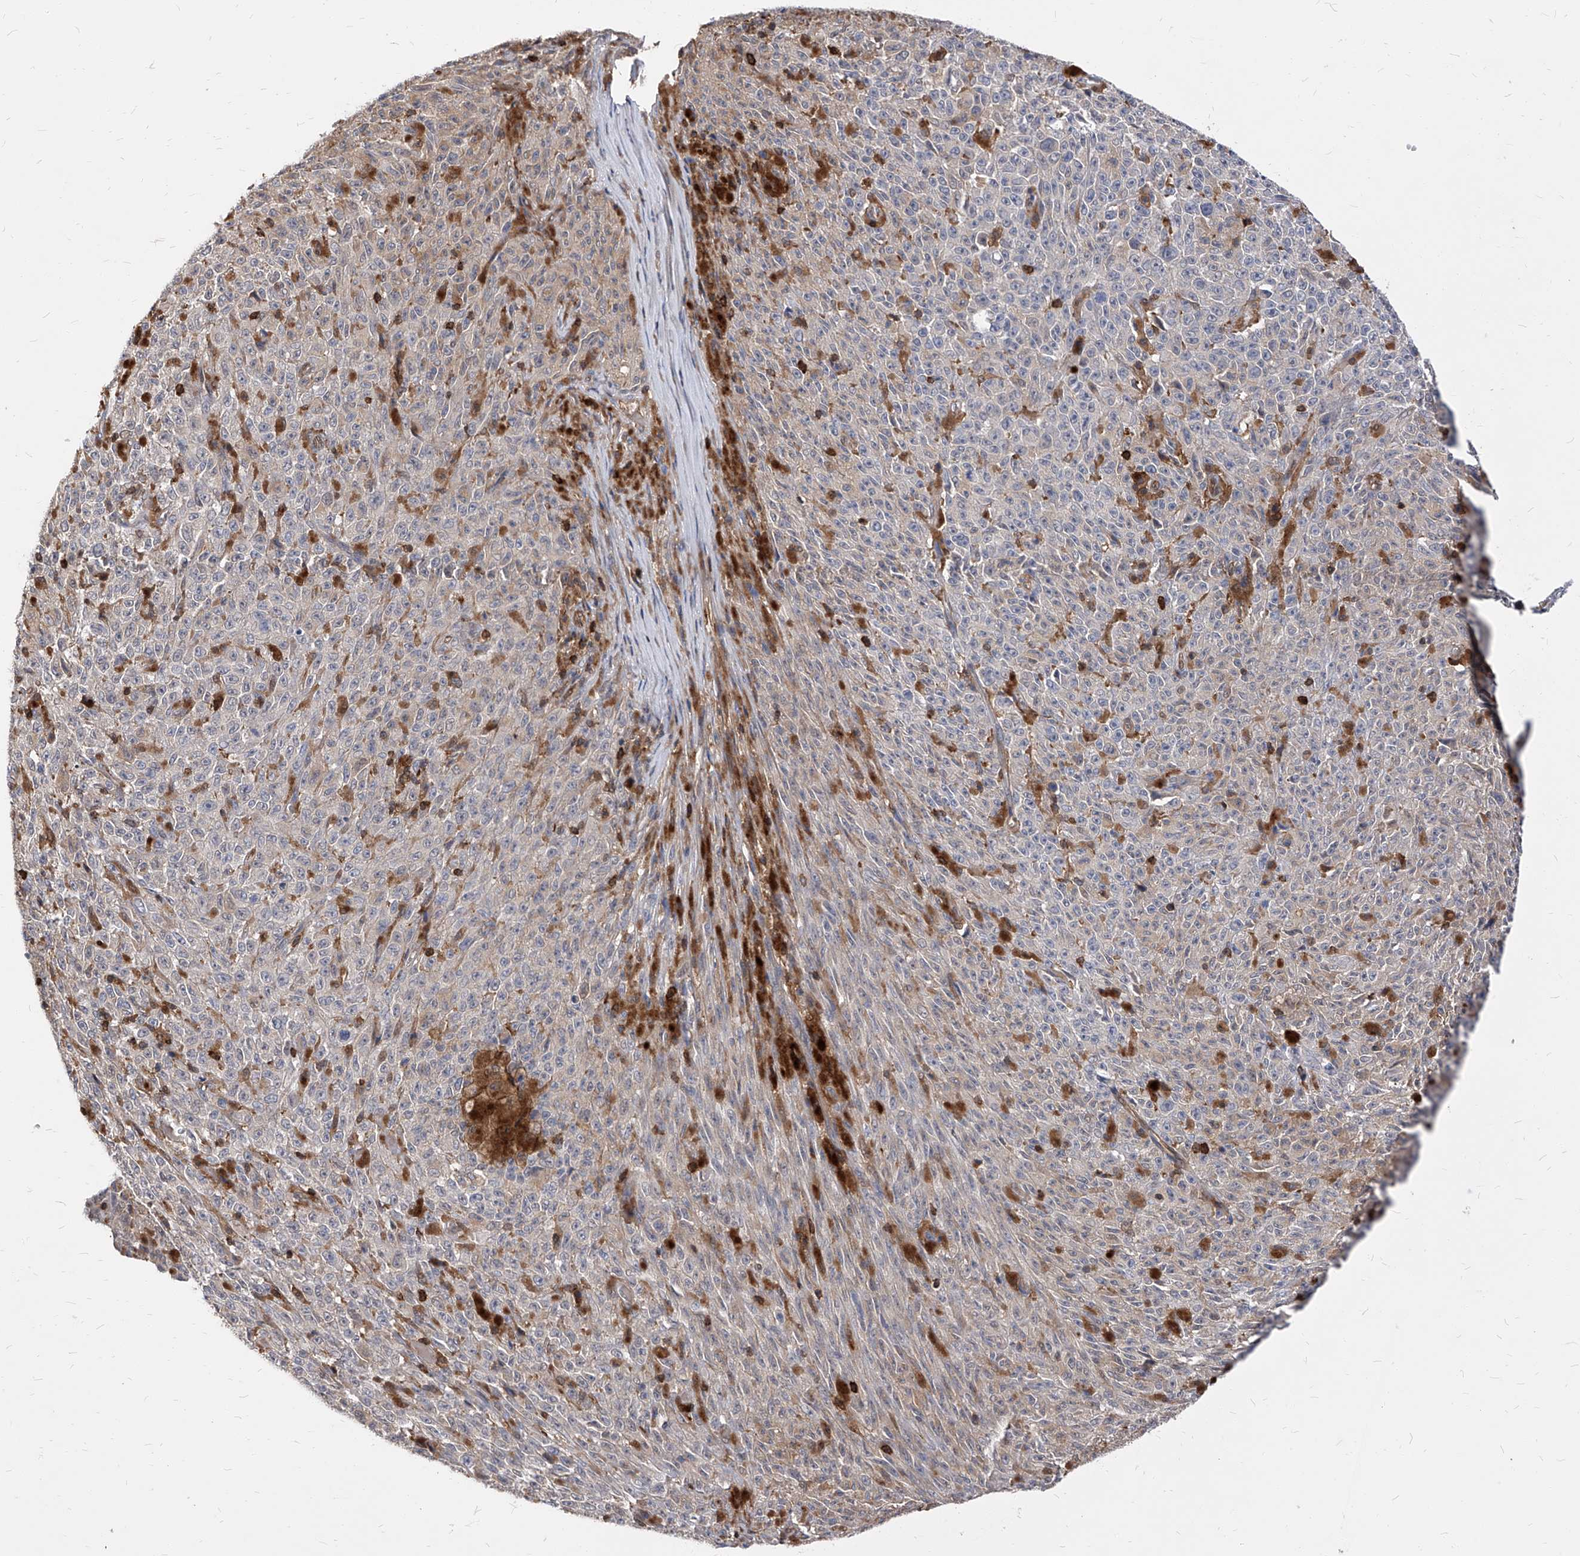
{"staining": {"intensity": "weak", "quantity": "<25%", "location": "cytoplasmic/membranous"}, "tissue": "melanoma", "cell_type": "Tumor cells", "image_type": "cancer", "snomed": [{"axis": "morphology", "description": "Malignant melanoma, NOS"}, {"axis": "topography", "description": "Skin"}], "caption": "Human malignant melanoma stained for a protein using immunohistochemistry (IHC) reveals no expression in tumor cells.", "gene": "ABRACL", "patient": {"sex": "female", "age": 82}}